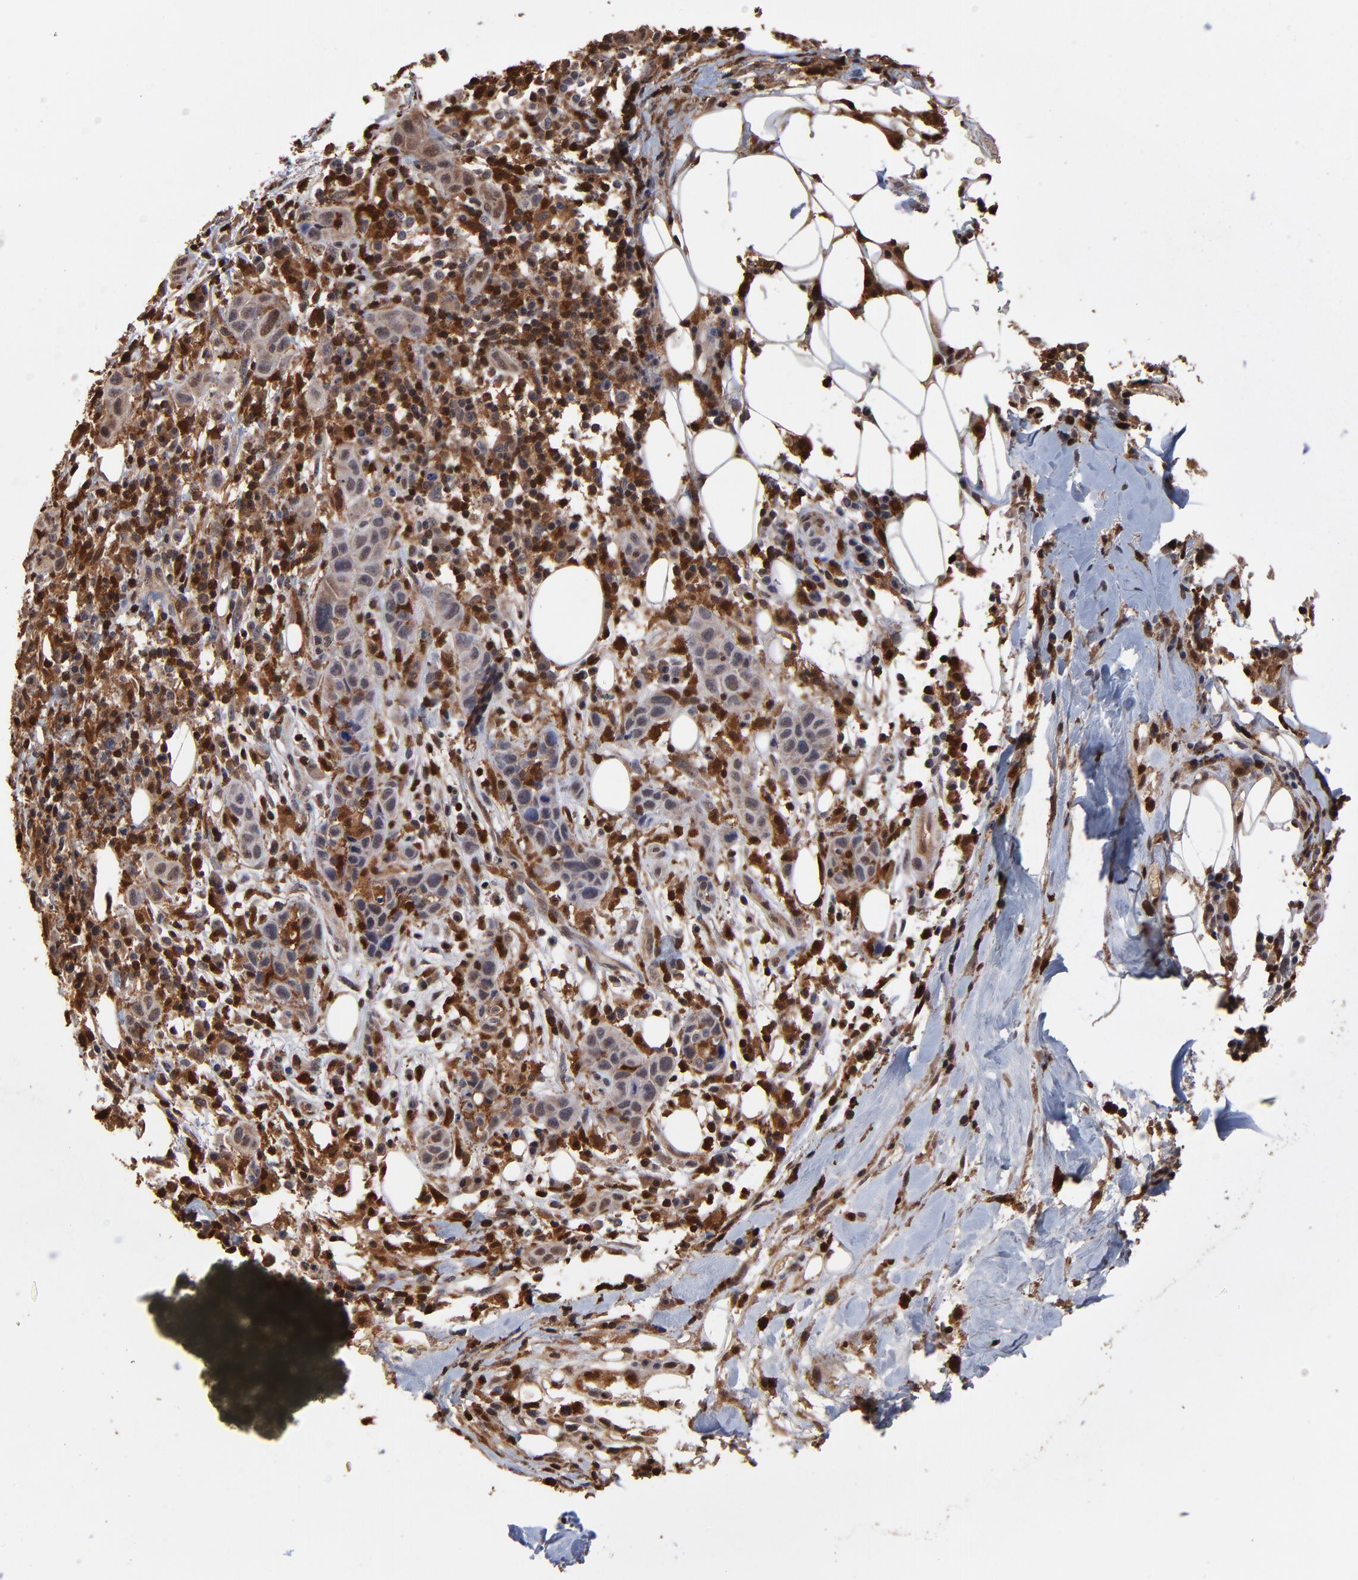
{"staining": {"intensity": "moderate", "quantity": "25%-75%", "location": "cytoplasmic/membranous,nuclear"}, "tissue": "skin cancer", "cell_type": "Tumor cells", "image_type": "cancer", "snomed": [{"axis": "morphology", "description": "Squamous cell carcinoma, NOS"}, {"axis": "topography", "description": "Skin"}], "caption": "Immunohistochemistry (IHC) of human skin squamous cell carcinoma shows medium levels of moderate cytoplasmic/membranous and nuclear expression in approximately 25%-75% of tumor cells.", "gene": "CASP1", "patient": {"sex": "male", "age": 84}}